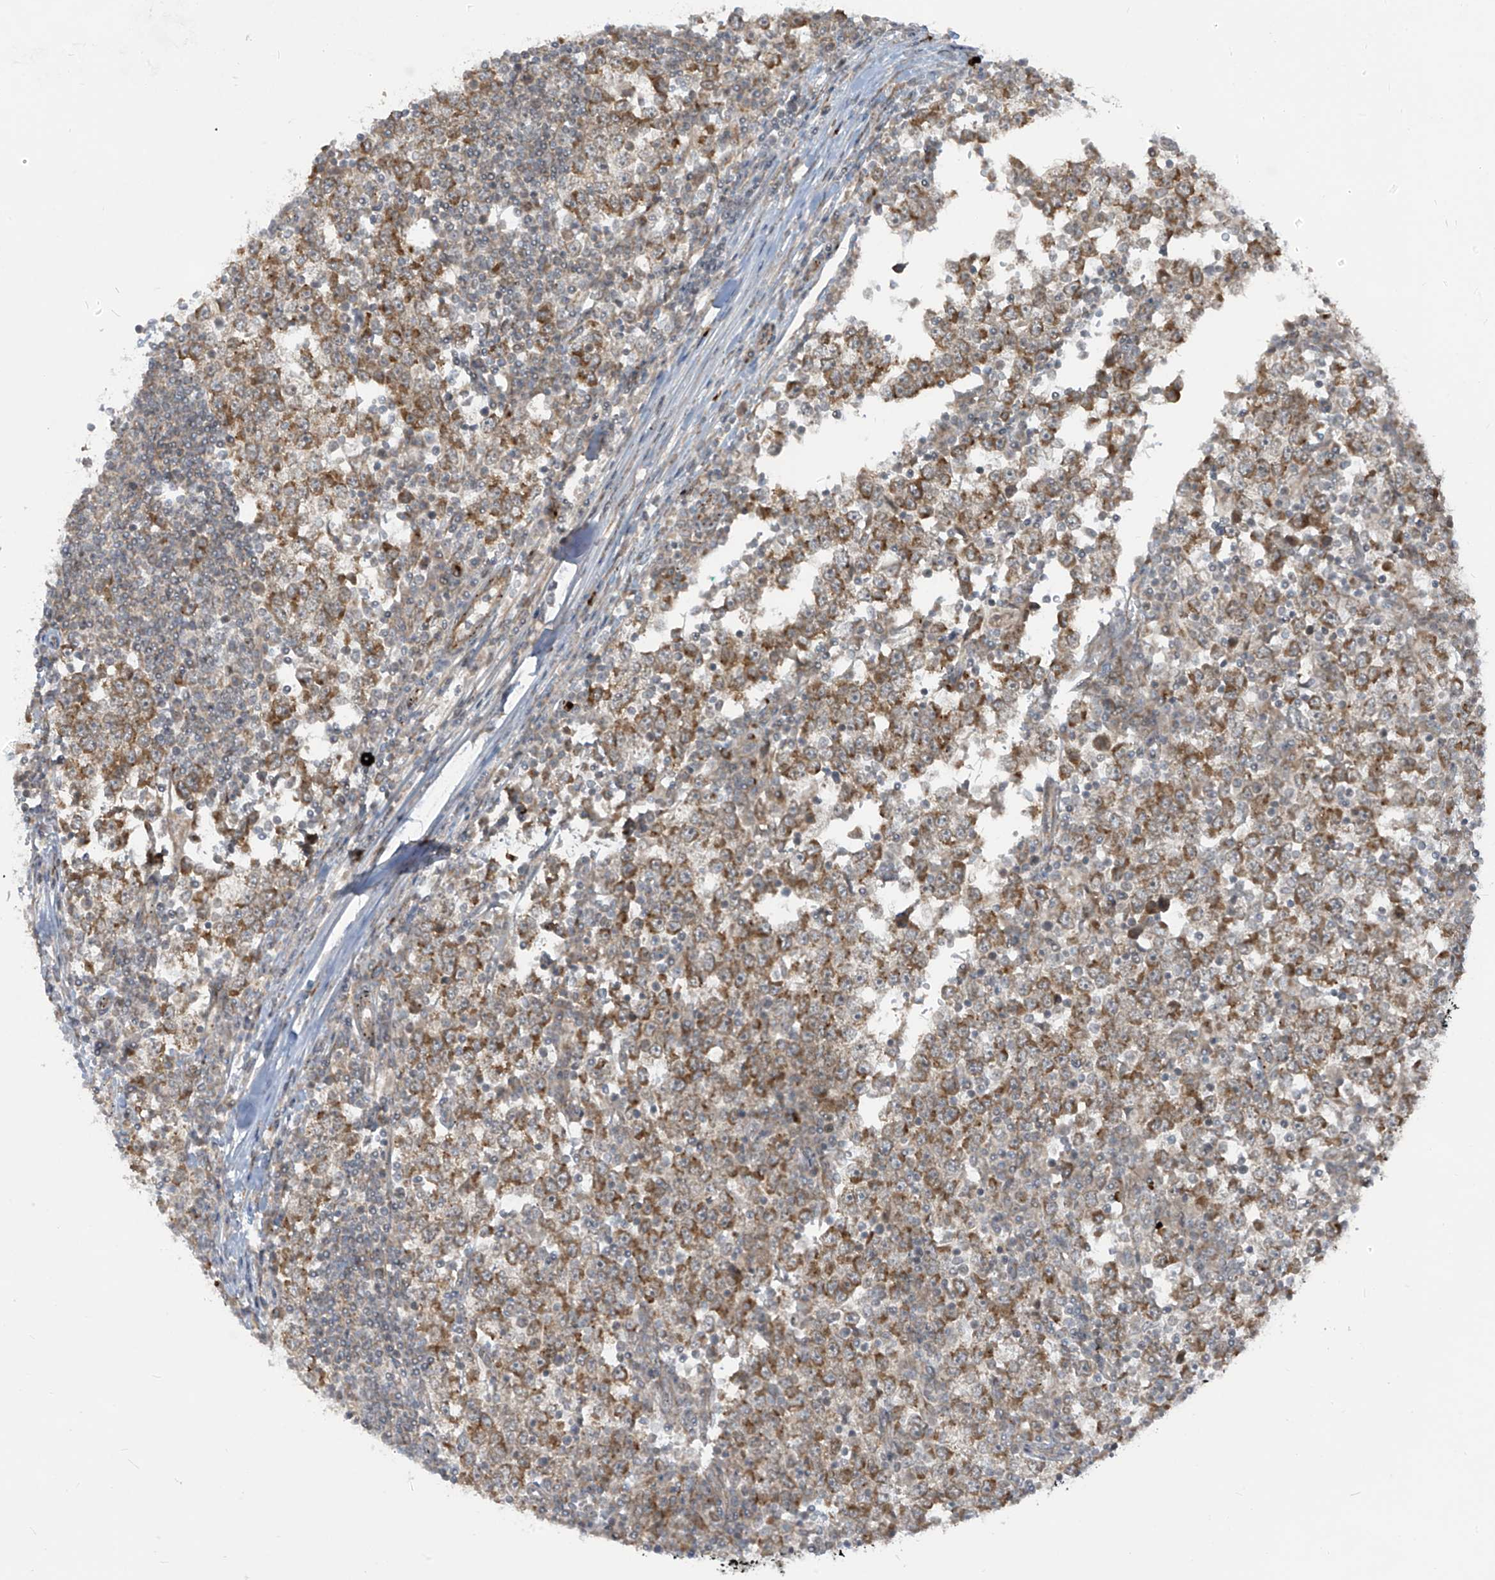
{"staining": {"intensity": "moderate", "quantity": ">75%", "location": "cytoplasmic/membranous"}, "tissue": "testis cancer", "cell_type": "Tumor cells", "image_type": "cancer", "snomed": [{"axis": "morphology", "description": "Seminoma, NOS"}, {"axis": "topography", "description": "Testis"}], "caption": "The photomicrograph reveals immunohistochemical staining of seminoma (testis). There is moderate cytoplasmic/membranous staining is seen in about >75% of tumor cells.", "gene": "TRIM67", "patient": {"sex": "male", "age": 65}}